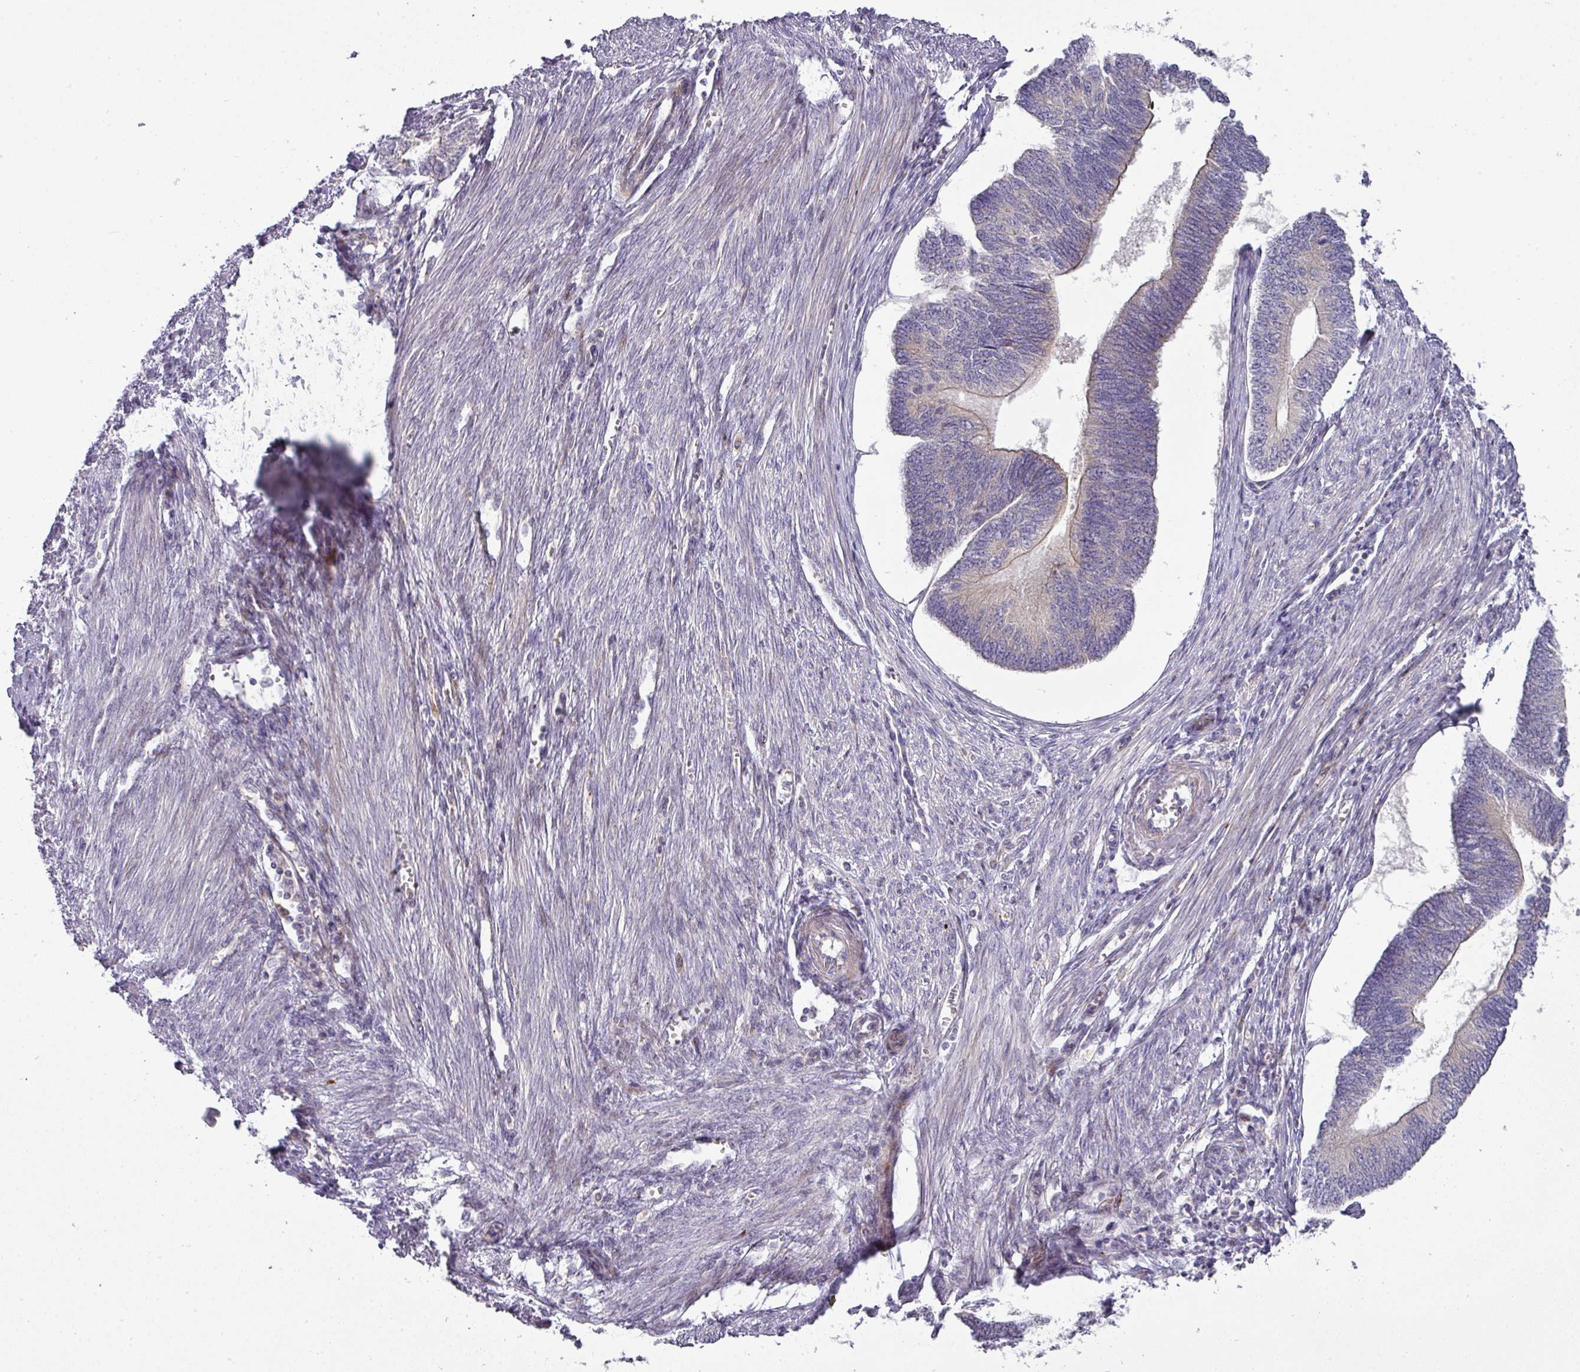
{"staining": {"intensity": "negative", "quantity": "none", "location": "none"}, "tissue": "endometrial cancer", "cell_type": "Tumor cells", "image_type": "cancer", "snomed": [{"axis": "morphology", "description": "Adenocarcinoma, NOS"}, {"axis": "topography", "description": "Endometrium"}], "caption": "The histopathology image displays no staining of tumor cells in adenocarcinoma (endometrial). (DAB immunohistochemistry visualized using brightfield microscopy, high magnification).", "gene": "ATP6V1F", "patient": {"sex": "female", "age": 68}}